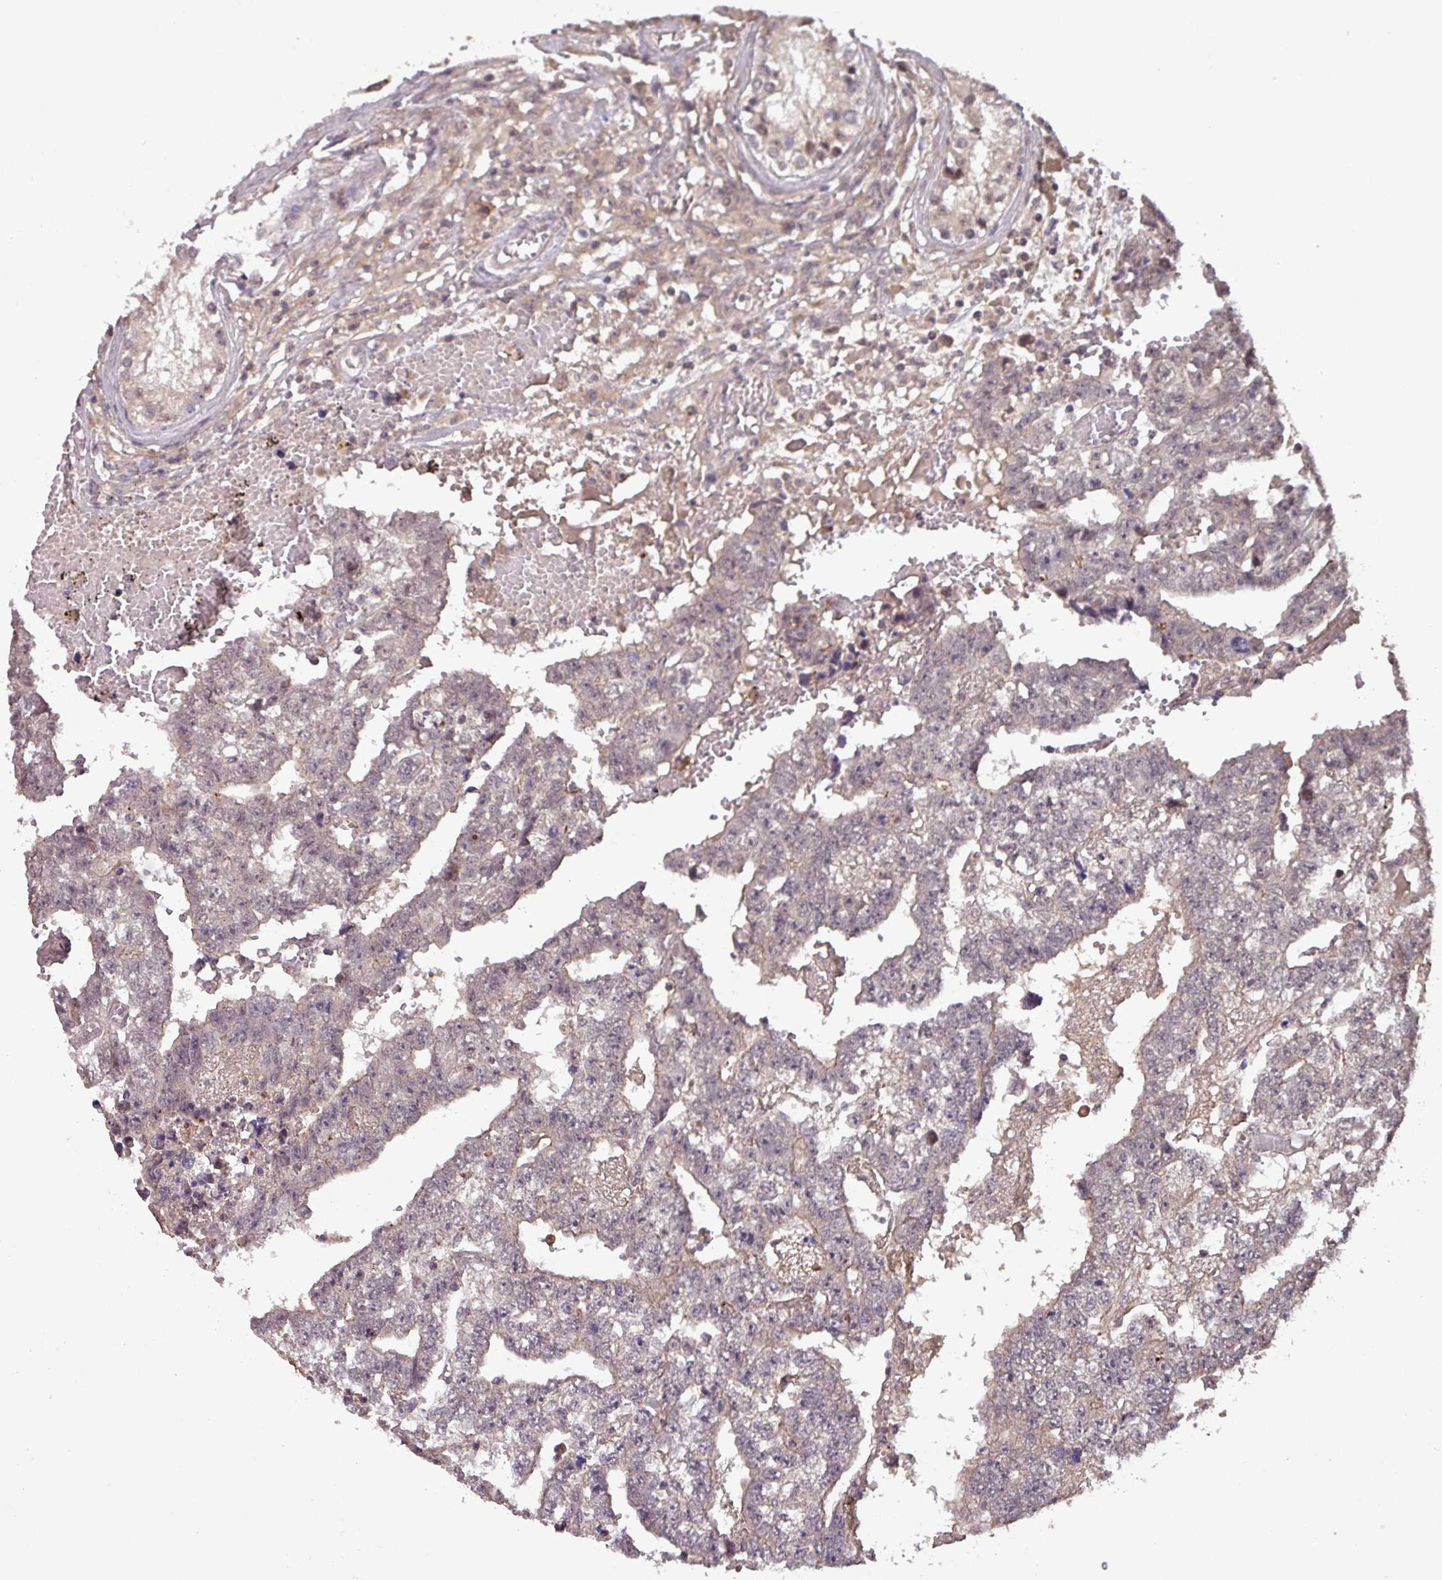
{"staining": {"intensity": "negative", "quantity": "none", "location": "none"}, "tissue": "testis cancer", "cell_type": "Tumor cells", "image_type": "cancer", "snomed": [{"axis": "morphology", "description": "Carcinoma, Embryonal, NOS"}, {"axis": "topography", "description": "Testis"}], "caption": "Protein analysis of testis cancer shows no significant expression in tumor cells.", "gene": "NOB1", "patient": {"sex": "male", "age": 25}}